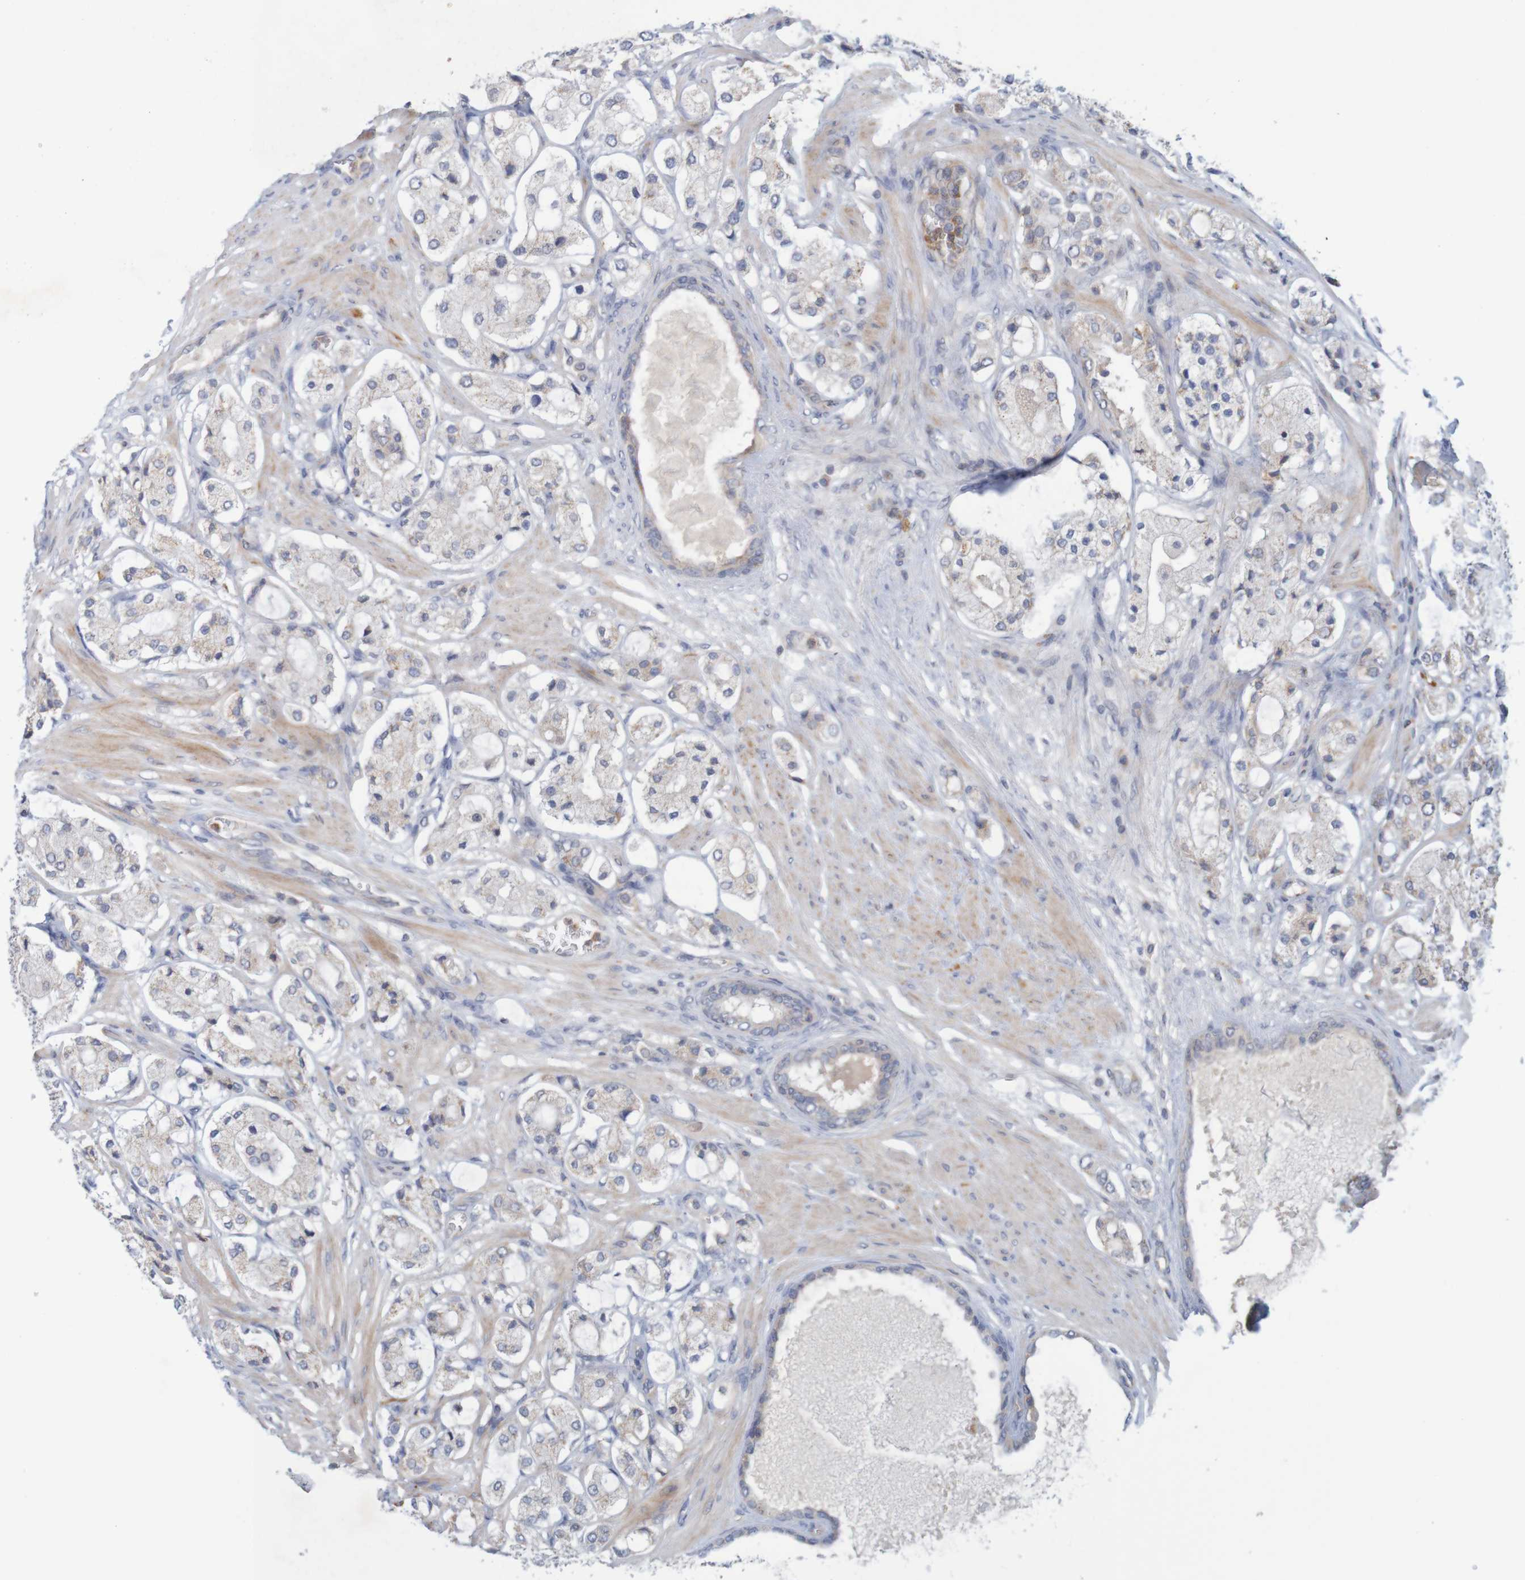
{"staining": {"intensity": "strong", "quantity": "25%-75%", "location": "cytoplasmic/membranous"}, "tissue": "prostate cancer", "cell_type": "Tumor cells", "image_type": "cancer", "snomed": [{"axis": "morphology", "description": "Adenocarcinoma, High grade"}, {"axis": "topography", "description": "Prostate"}], "caption": "Protein staining shows strong cytoplasmic/membranous expression in about 25%-75% of tumor cells in prostate high-grade adenocarcinoma.", "gene": "NAV2", "patient": {"sex": "male", "age": 65}}